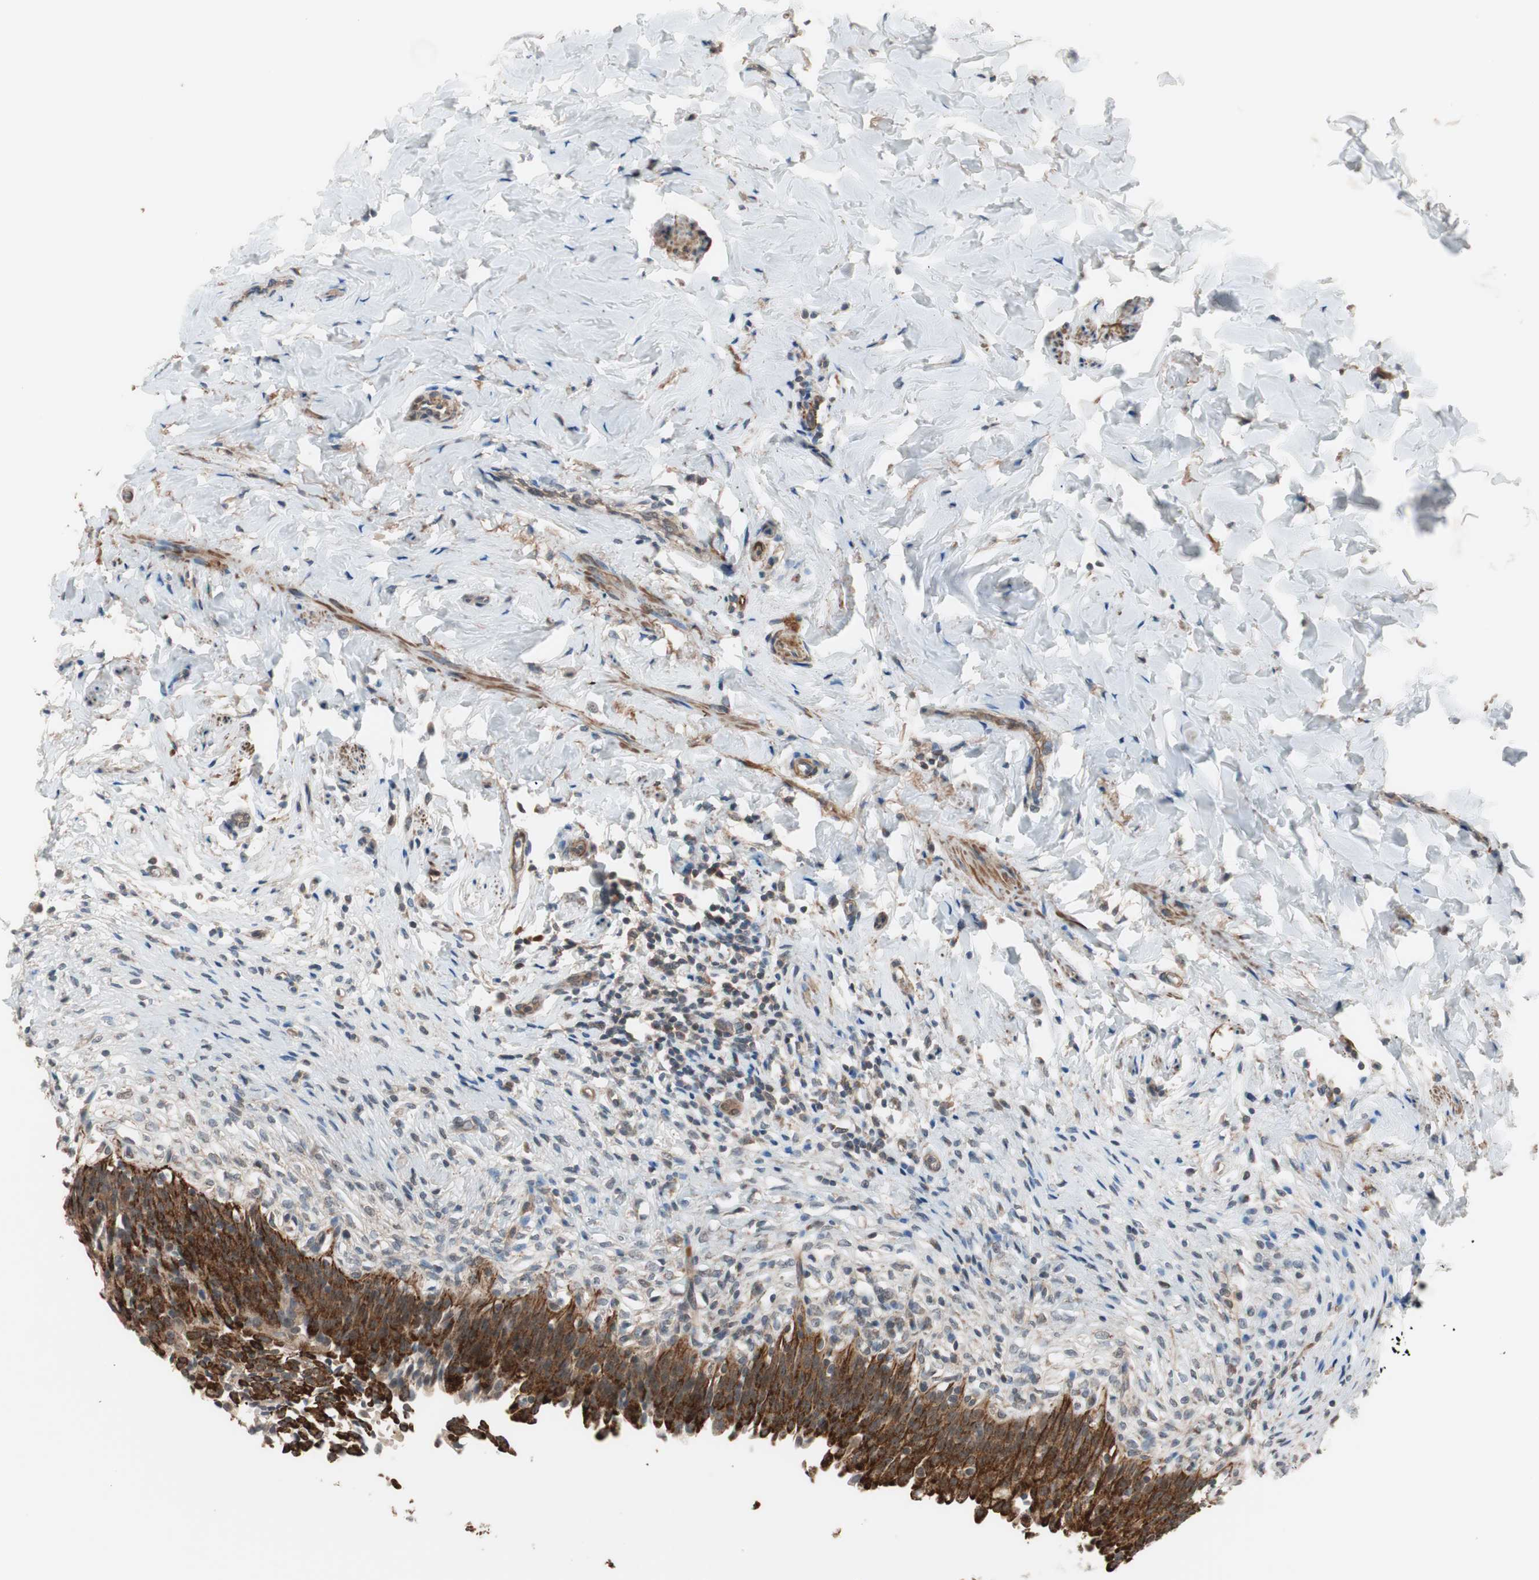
{"staining": {"intensity": "strong", "quantity": ">75%", "location": "cytoplasmic/membranous"}, "tissue": "urinary bladder", "cell_type": "Urothelial cells", "image_type": "normal", "snomed": [{"axis": "morphology", "description": "Normal tissue, NOS"}, {"axis": "morphology", "description": "Inflammation, NOS"}, {"axis": "topography", "description": "Urinary bladder"}], "caption": "Immunohistochemical staining of benign urinary bladder demonstrates strong cytoplasmic/membranous protein staining in about >75% of urothelial cells.", "gene": "HMBS", "patient": {"sex": "female", "age": 80}}